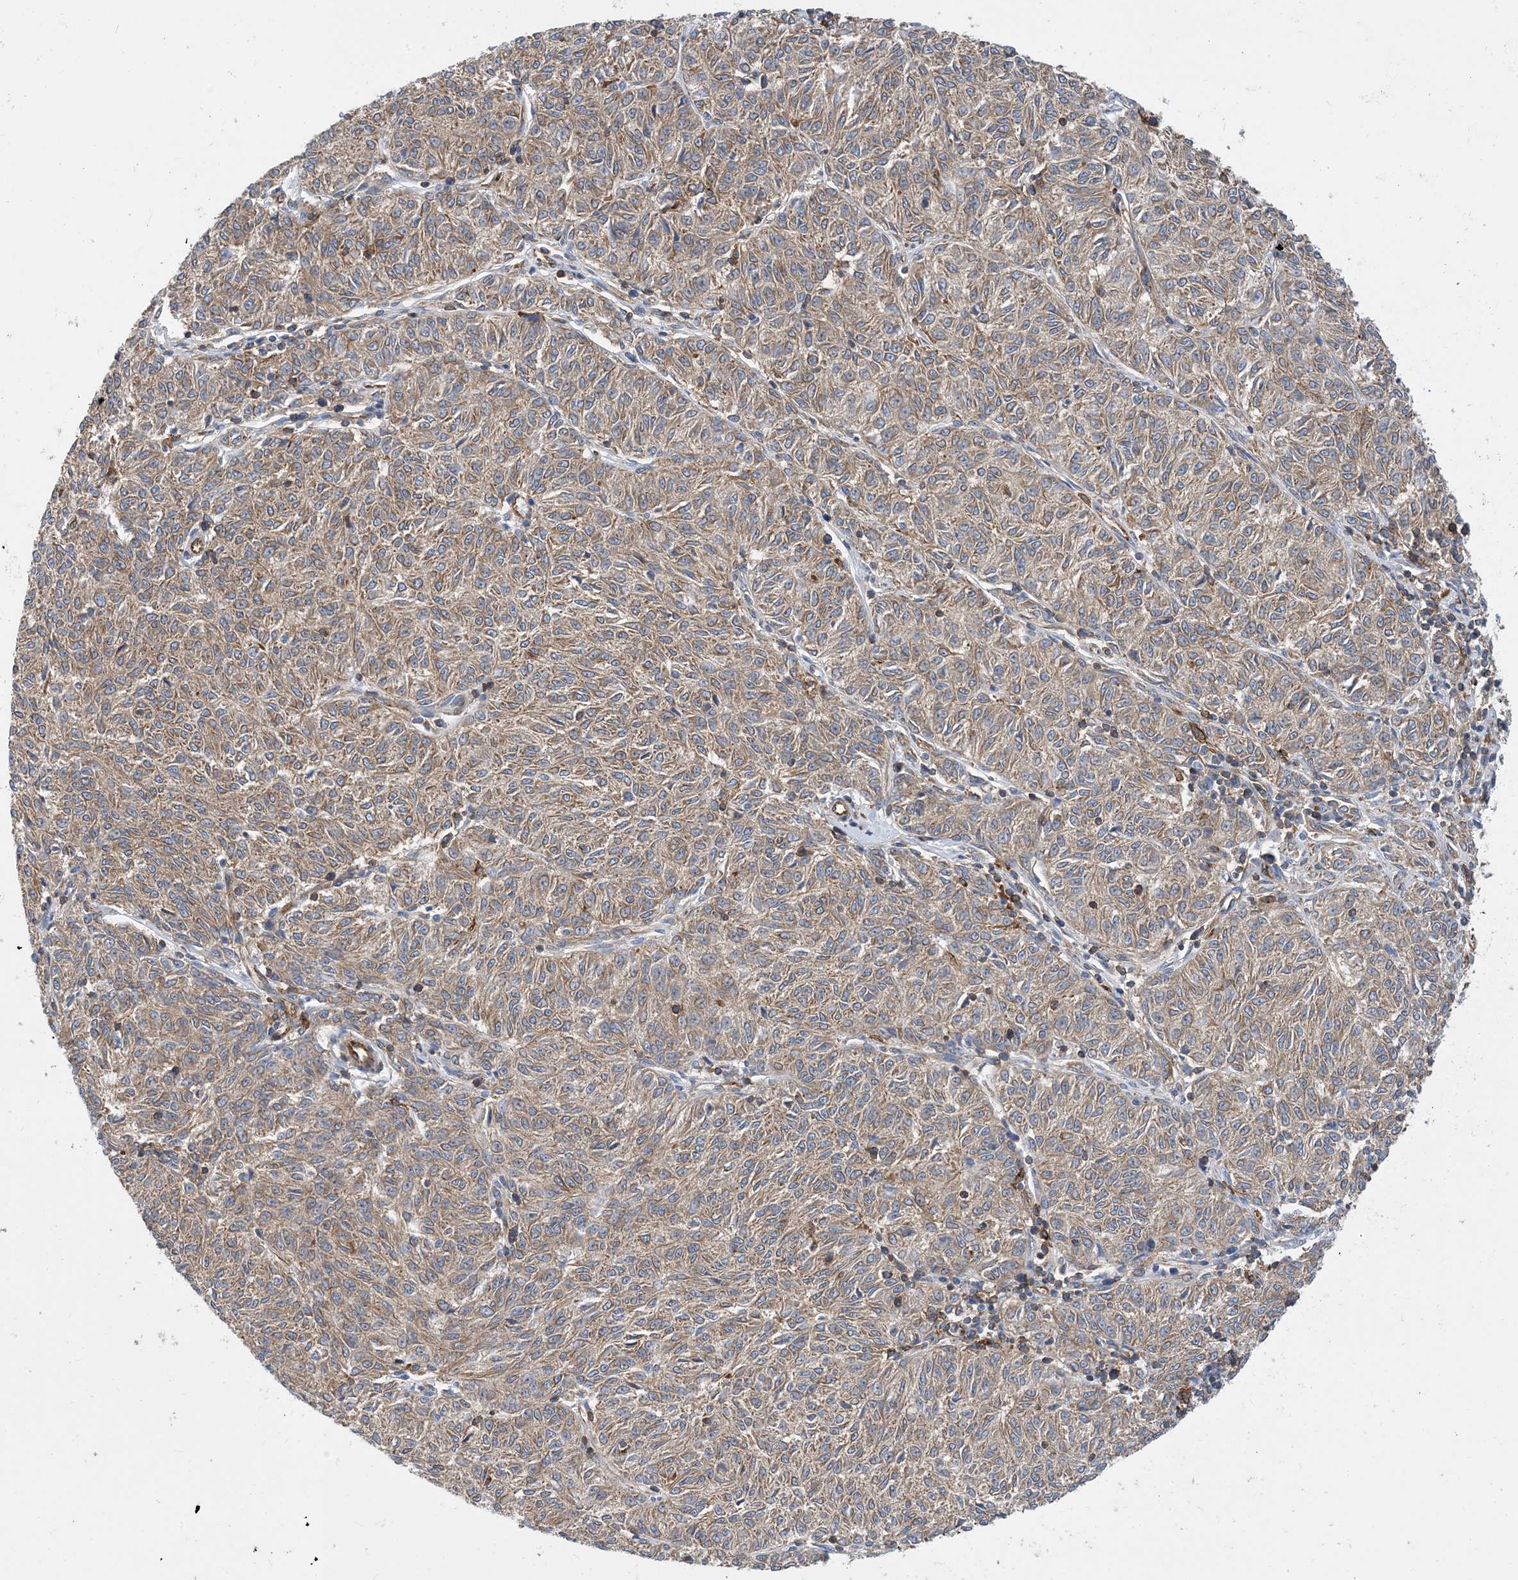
{"staining": {"intensity": "moderate", "quantity": ">75%", "location": "cytoplasmic/membranous"}, "tissue": "melanoma", "cell_type": "Tumor cells", "image_type": "cancer", "snomed": [{"axis": "morphology", "description": "Malignant melanoma, NOS"}, {"axis": "topography", "description": "Skin"}], "caption": "A brown stain labels moderate cytoplasmic/membranous staining of a protein in human malignant melanoma tumor cells.", "gene": "DYNC1LI1", "patient": {"sex": "female", "age": 72}}